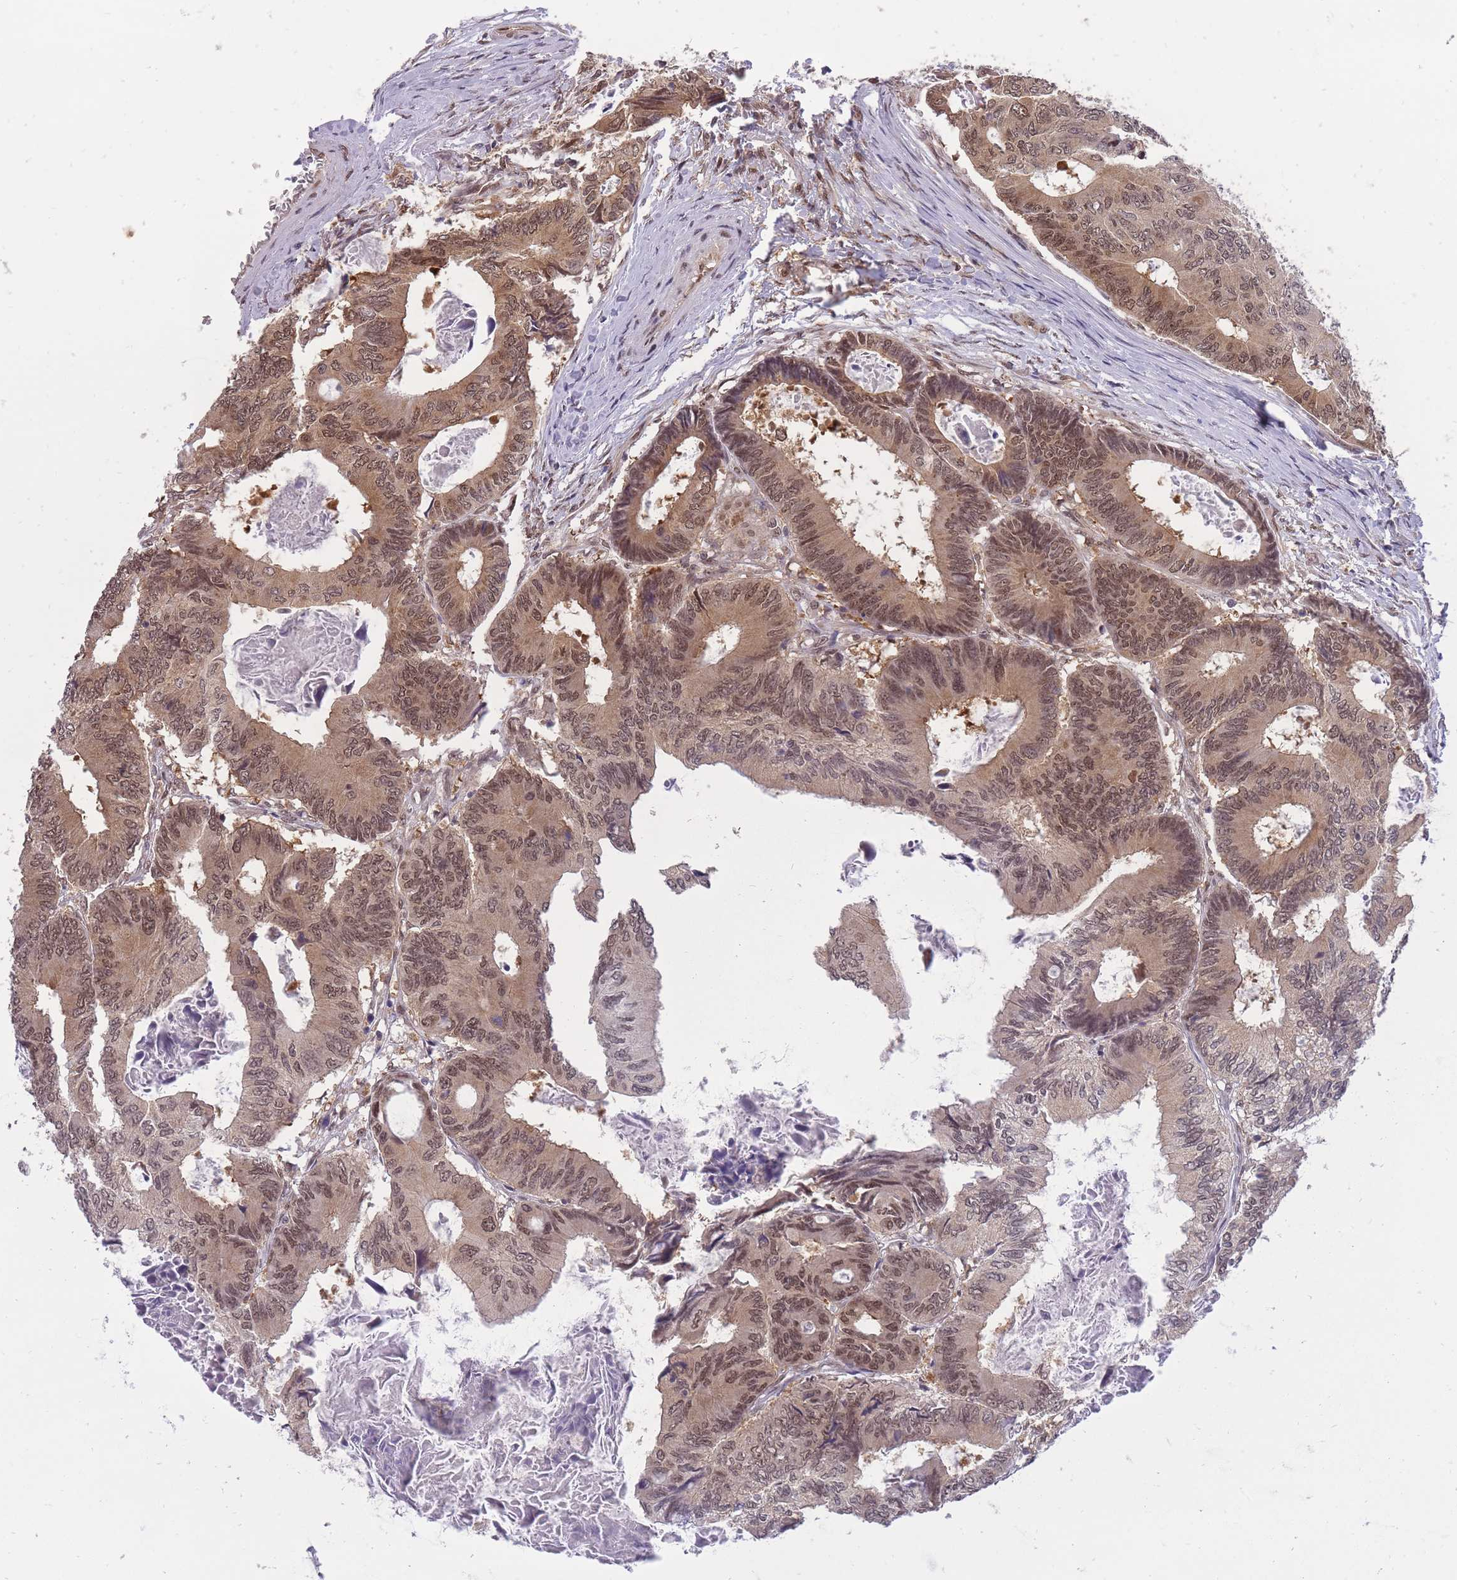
{"staining": {"intensity": "moderate", "quantity": ">75%", "location": "cytoplasmic/membranous,nuclear"}, "tissue": "colorectal cancer", "cell_type": "Tumor cells", "image_type": "cancer", "snomed": [{"axis": "morphology", "description": "Adenocarcinoma, NOS"}, {"axis": "topography", "description": "Colon"}], "caption": "Moderate cytoplasmic/membranous and nuclear expression is appreciated in about >75% of tumor cells in colorectal cancer. (IHC, brightfield microscopy, high magnification).", "gene": "CDIP1", "patient": {"sex": "male", "age": 85}}